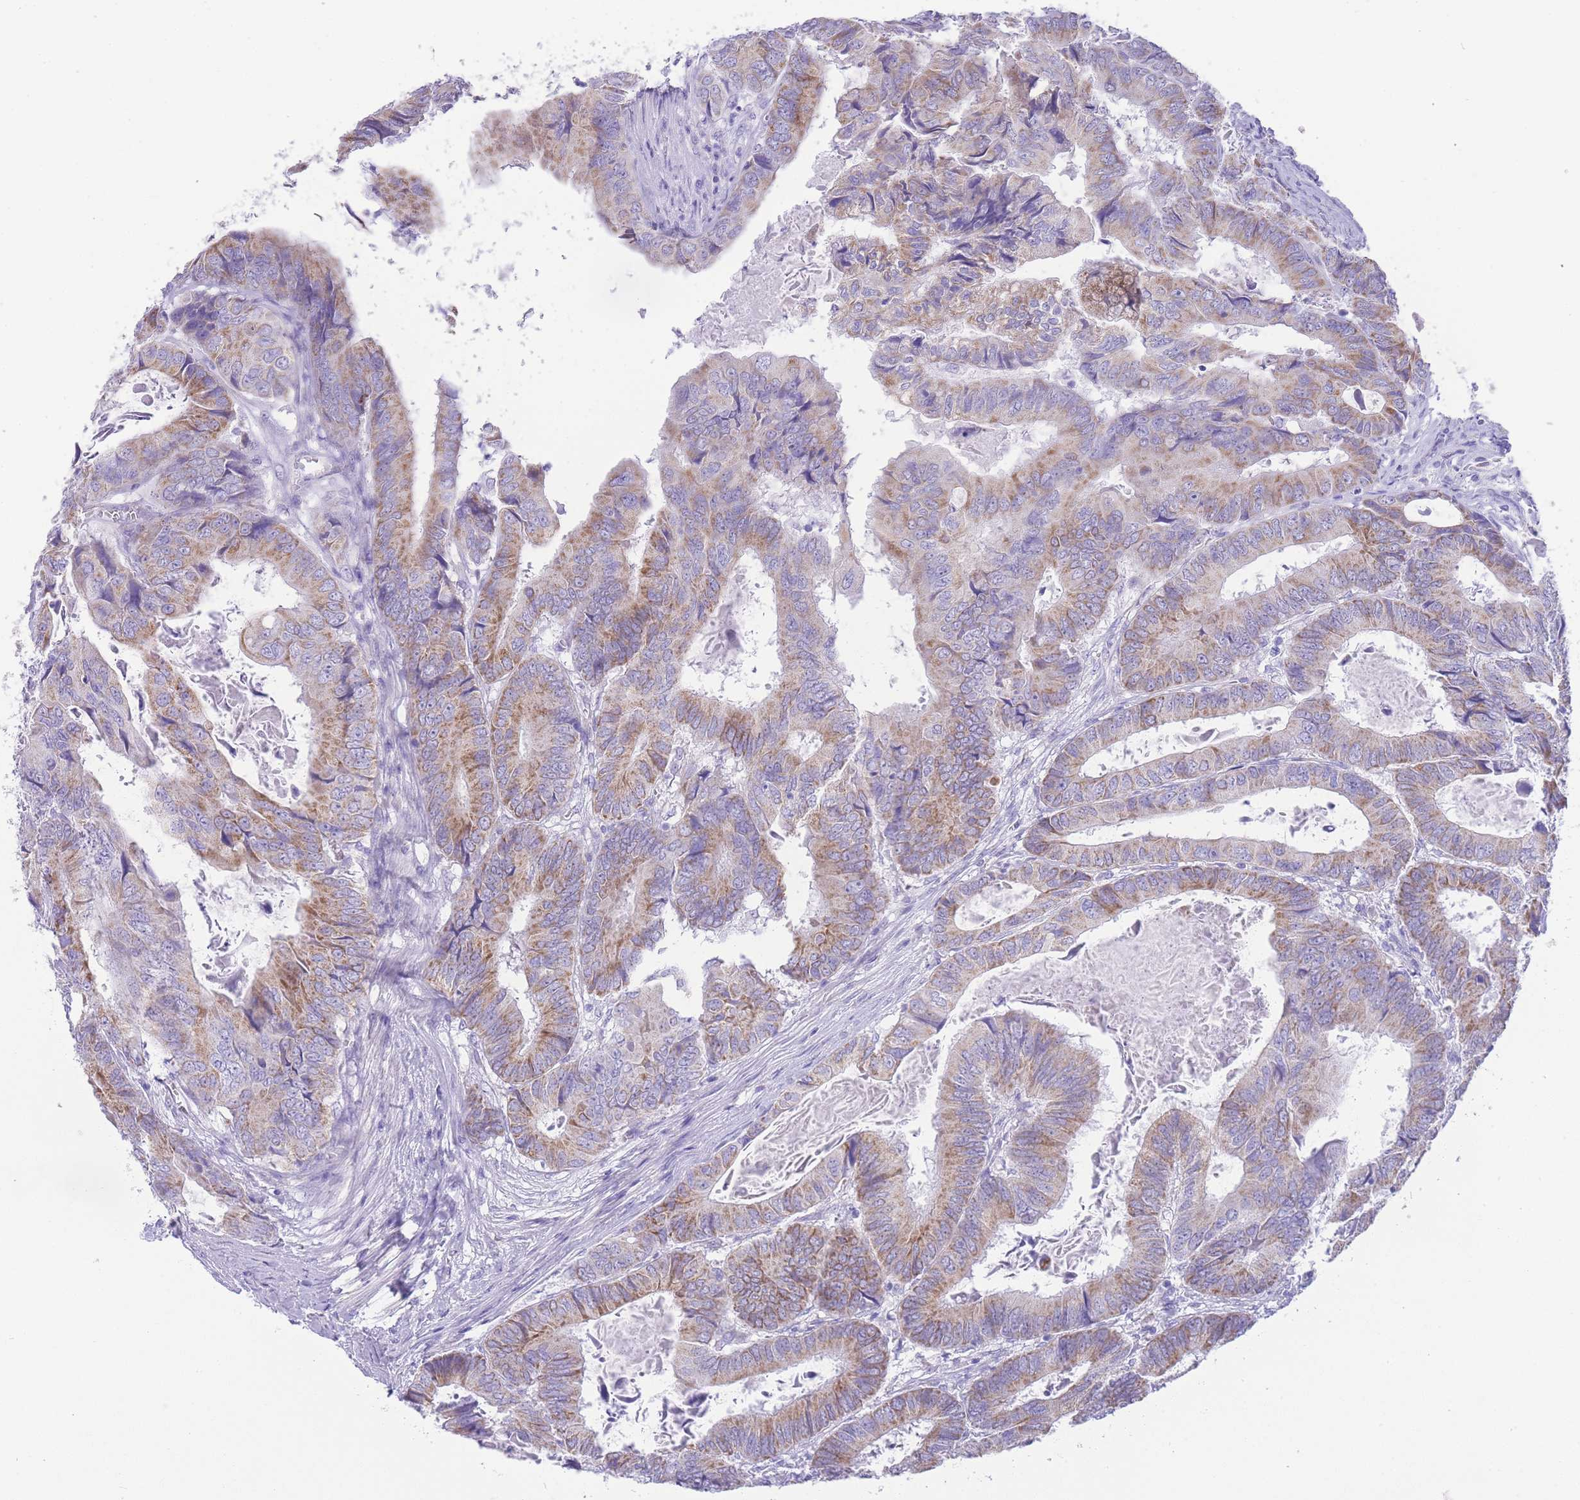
{"staining": {"intensity": "moderate", "quantity": "25%-75%", "location": "cytoplasmic/membranous"}, "tissue": "colorectal cancer", "cell_type": "Tumor cells", "image_type": "cancer", "snomed": [{"axis": "morphology", "description": "Adenocarcinoma, NOS"}, {"axis": "topography", "description": "Colon"}], "caption": "A medium amount of moderate cytoplasmic/membranous expression is seen in about 25%-75% of tumor cells in colorectal cancer (adenocarcinoma) tissue. (DAB IHC with brightfield microscopy, high magnification).", "gene": "ACSM4", "patient": {"sex": "male", "age": 85}}